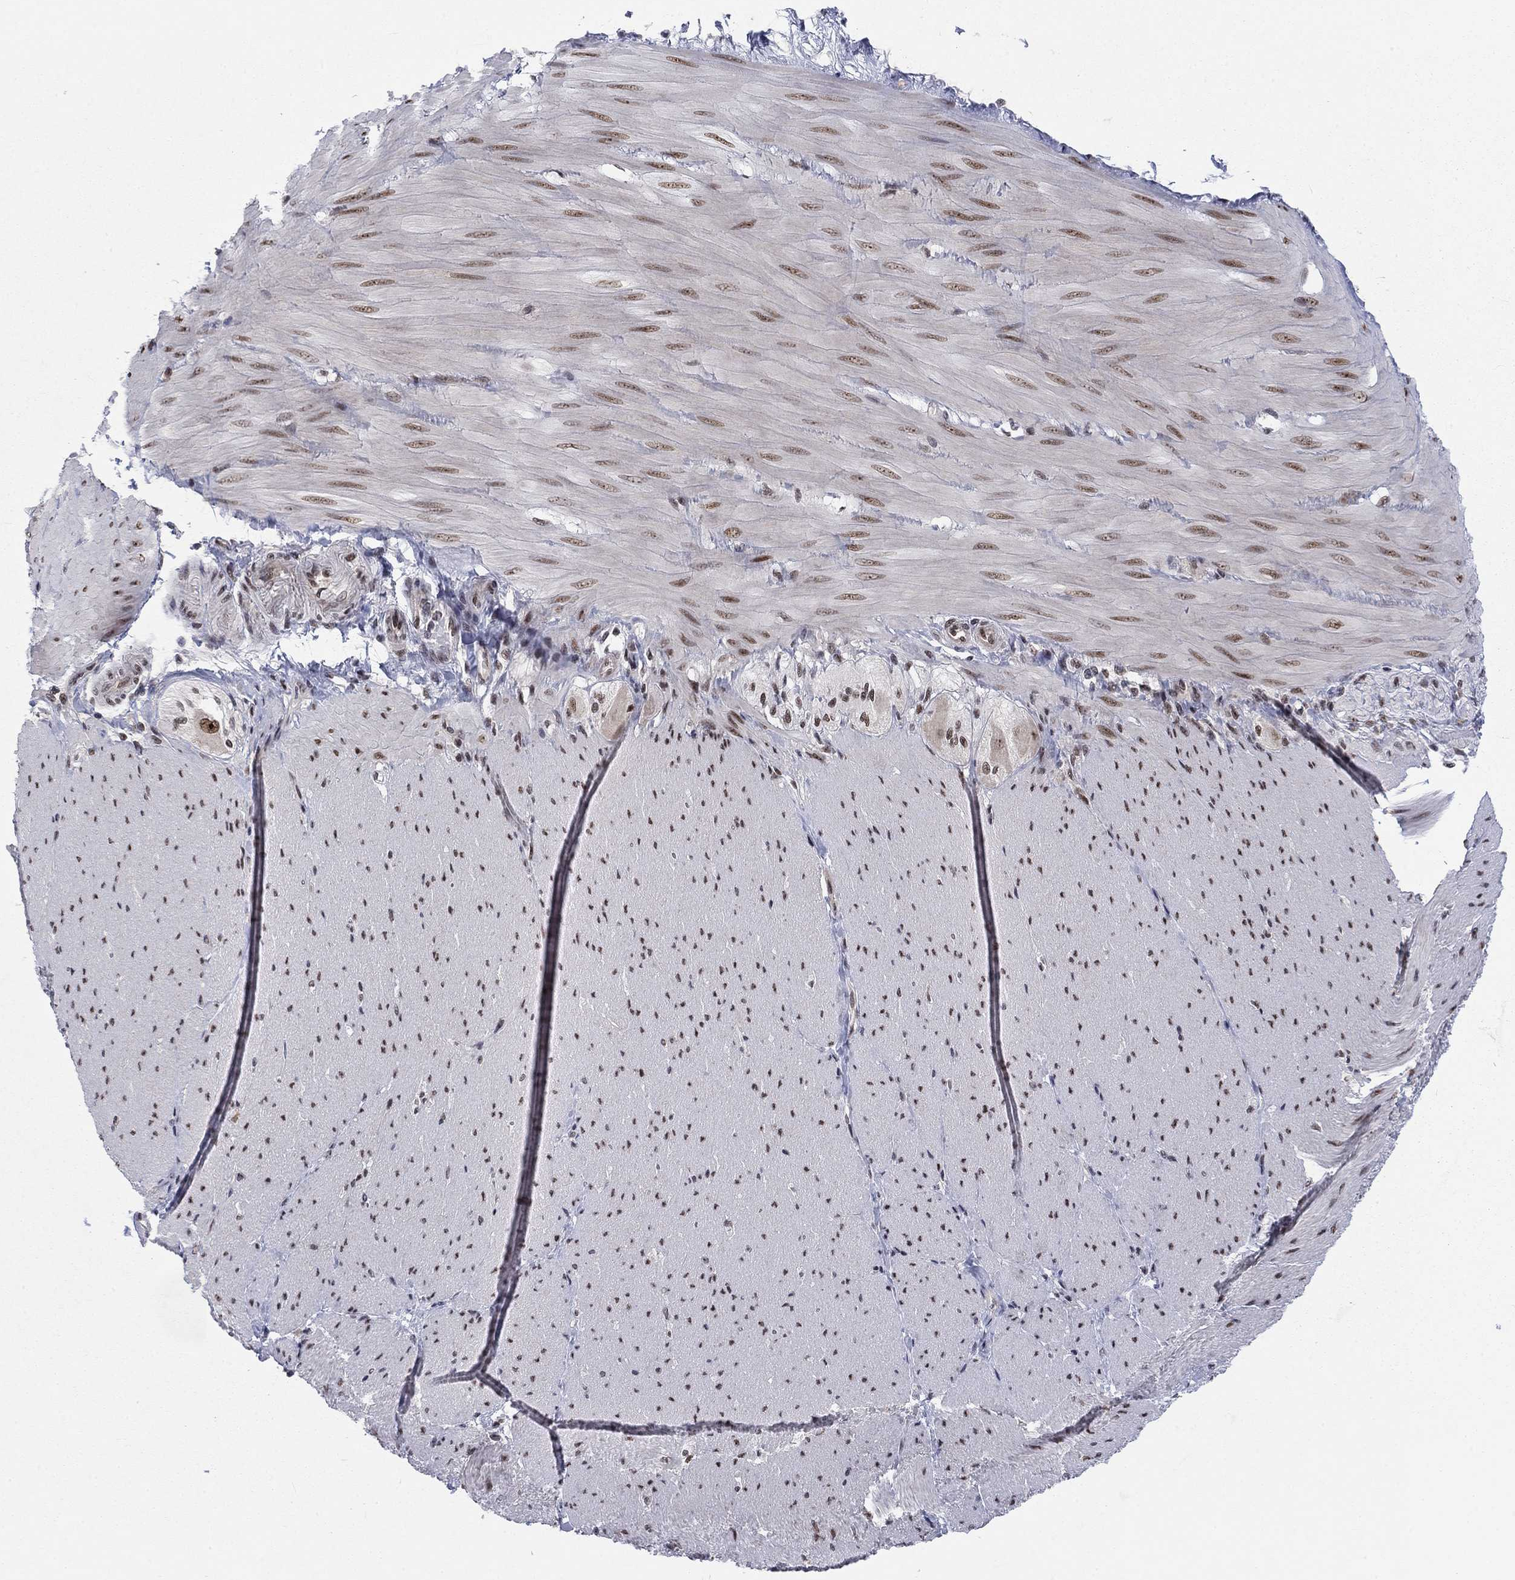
{"staining": {"intensity": "negative", "quantity": "none", "location": "none"}, "tissue": "soft tissue", "cell_type": "Fibroblasts", "image_type": "normal", "snomed": [{"axis": "morphology", "description": "Normal tissue, NOS"}, {"axis": "topography", "description": "Smooth muscle"}, {"axis": "topography", "description": "Duodenum"}, {"axis": "topography", "description": "Peripheral nerve tissue"}], "caption": "Immunohistochemical staining of normal human soft tissue exhibits no significant positivity in fibroblasts. The staining is performed using DAB brown chromogen with nuclei counter-stained in using hematoxylin.", "gene": "FYTTD1", "patient": {"sex": "female", "age": 61}}